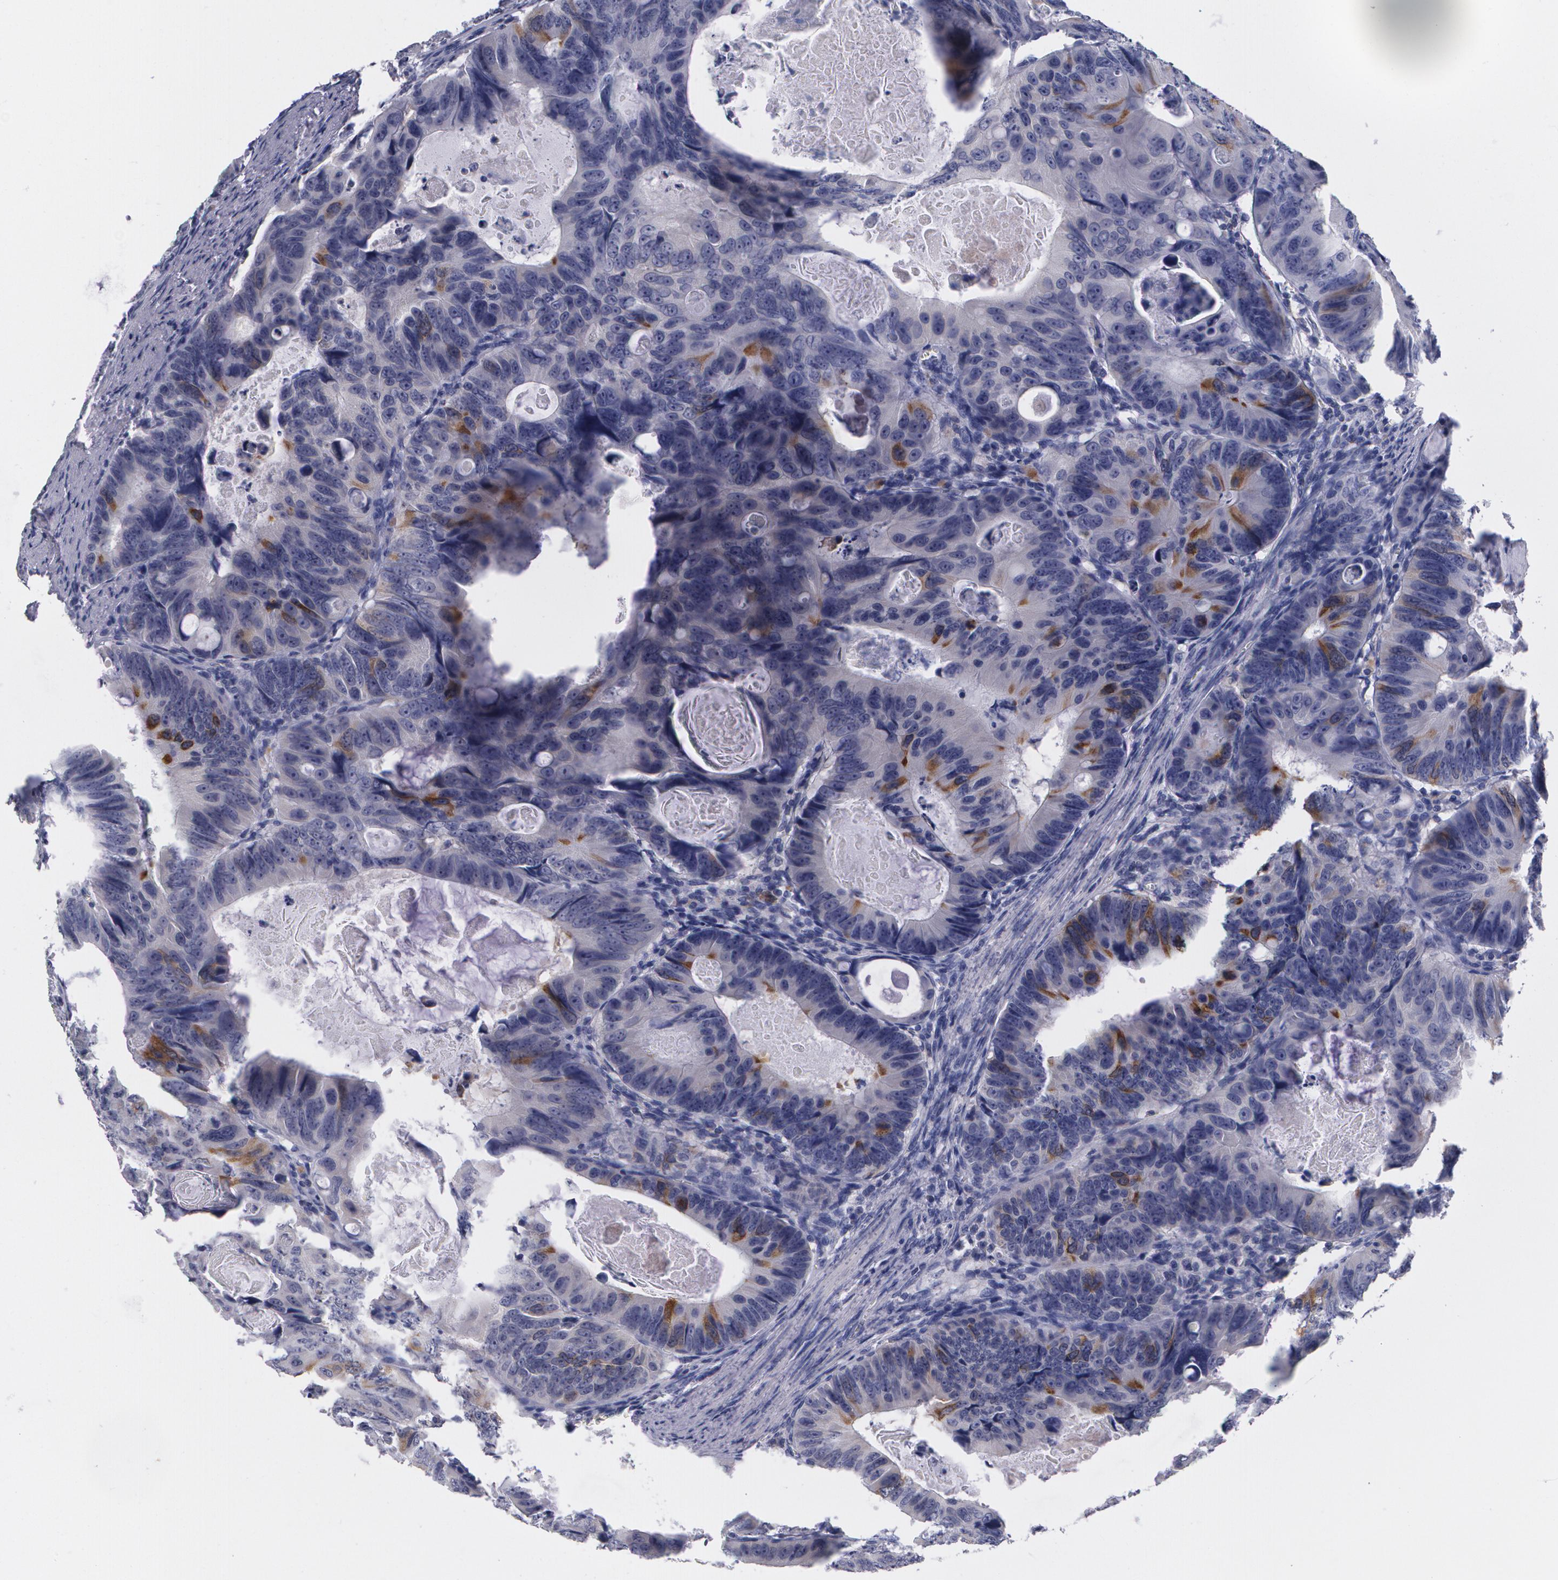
{"staining": {"intensity": "moderate", "quantity": "<25%", "location": "cytoplasmic/membranous"}, "tissue": "colorectal cancer", "cell_type": "Tumor cells", "image_type": "cancer", "snomed": [{"axis": "morphology", "description": "Adenocarcinoma, NOS"}, {"axis": "topography", "description": "Colon"}], "caption": "Protein expression analysis of human colorectal cancer (adenocarcinoma) reveals moderate cytoplasmic/membranous expression in approximately <25% of tumor cells.", "gene": "HMMR", "patient": {"sex": "female", "age": 55}}